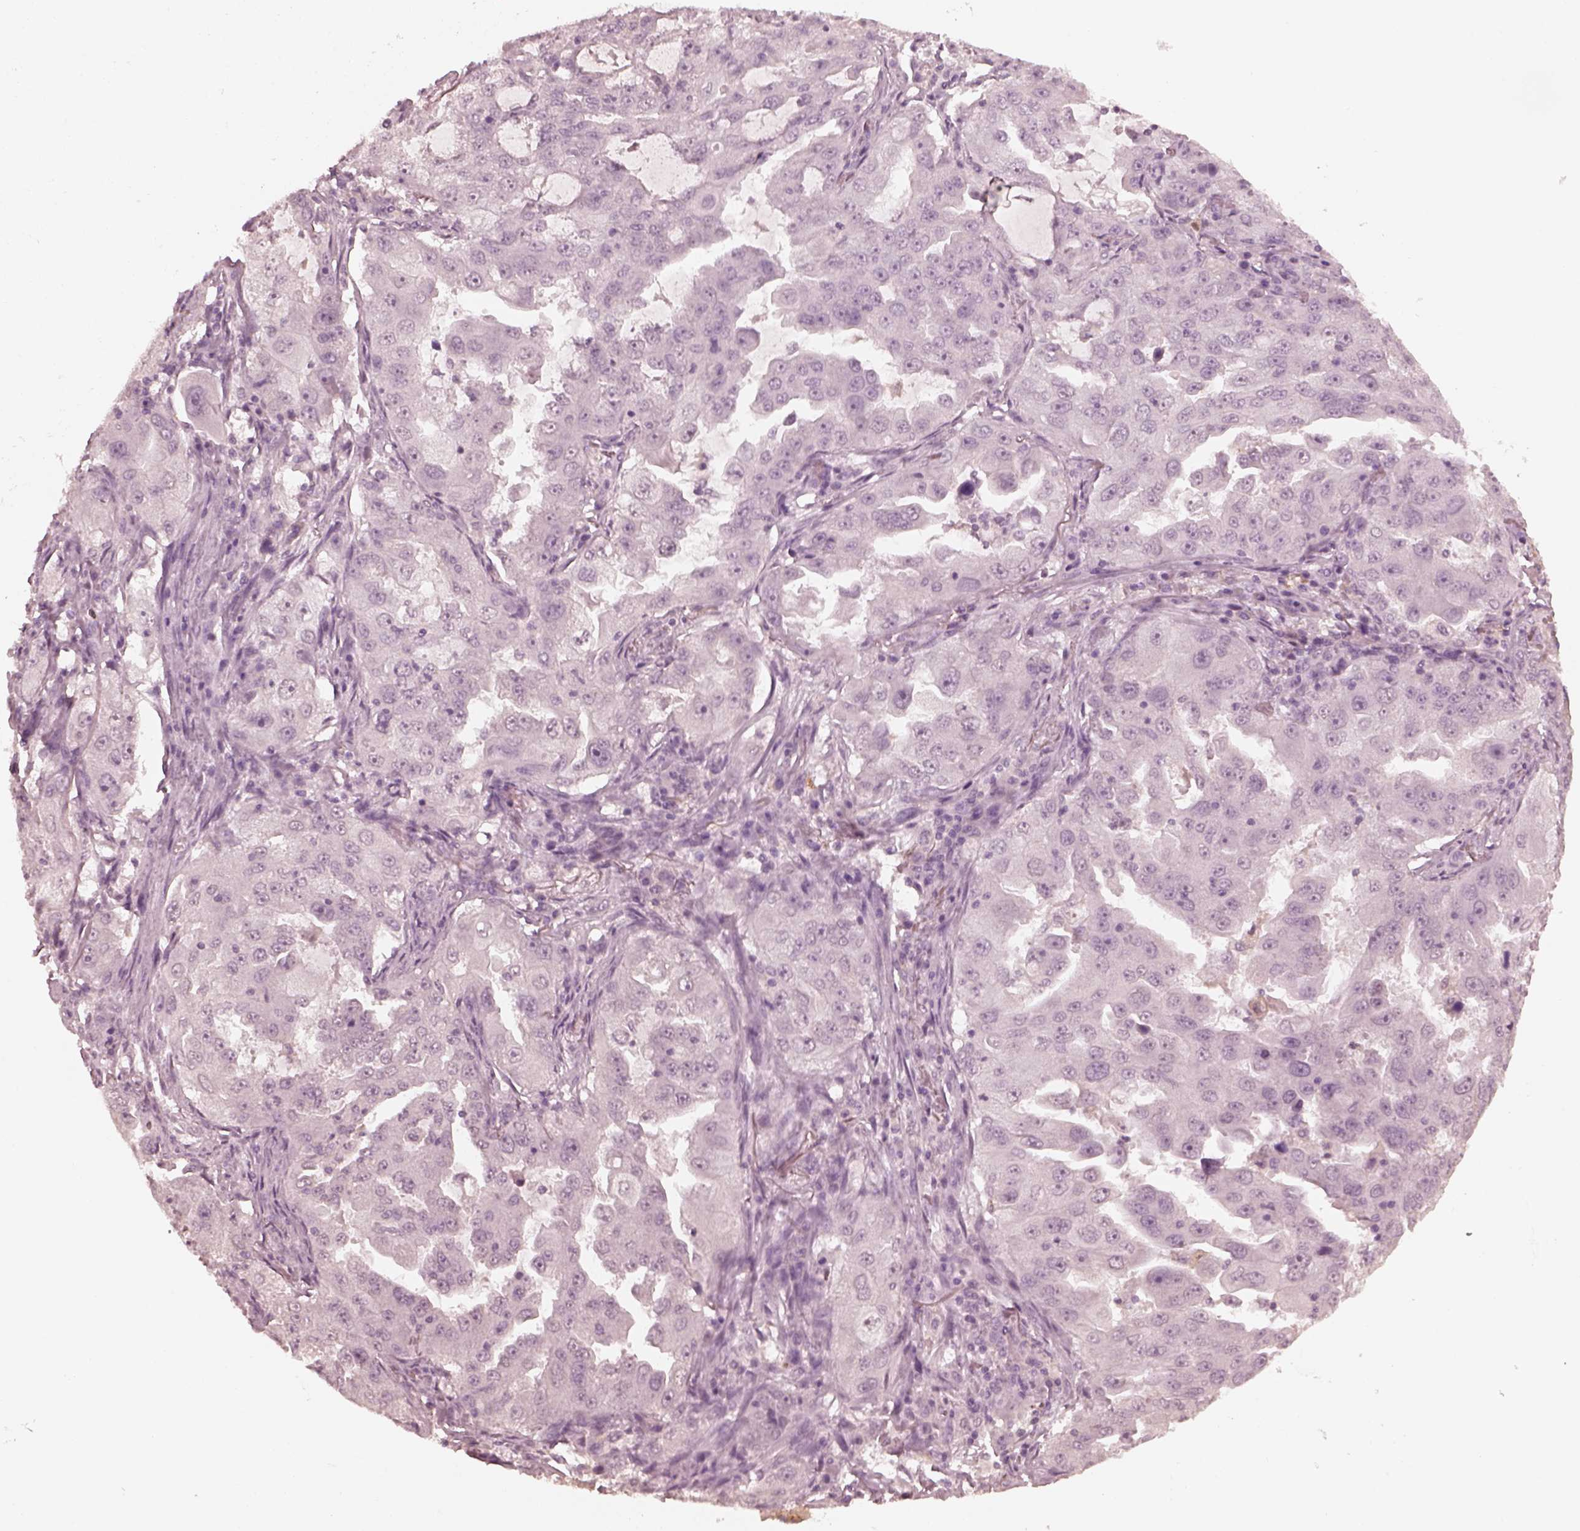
{"staining": {"intensity": "negative", "quantity": "none", "location": "none"}, "tissue": "lung cancer", "cell_type": "Tumor cells", "image_type": "cancer", "snomed": [{"axis": "morphology", "description": "Adenocarcinoma, NOS"}, {"axis": "topography", "description": "Lung"}], "caption": "This is an immunohistochemistry (IHC) histopathology image of human lung cancer. There is no expression in tumor cells.", "gene": "KRT79", "patient": {"sex": "female", "age": 61}}